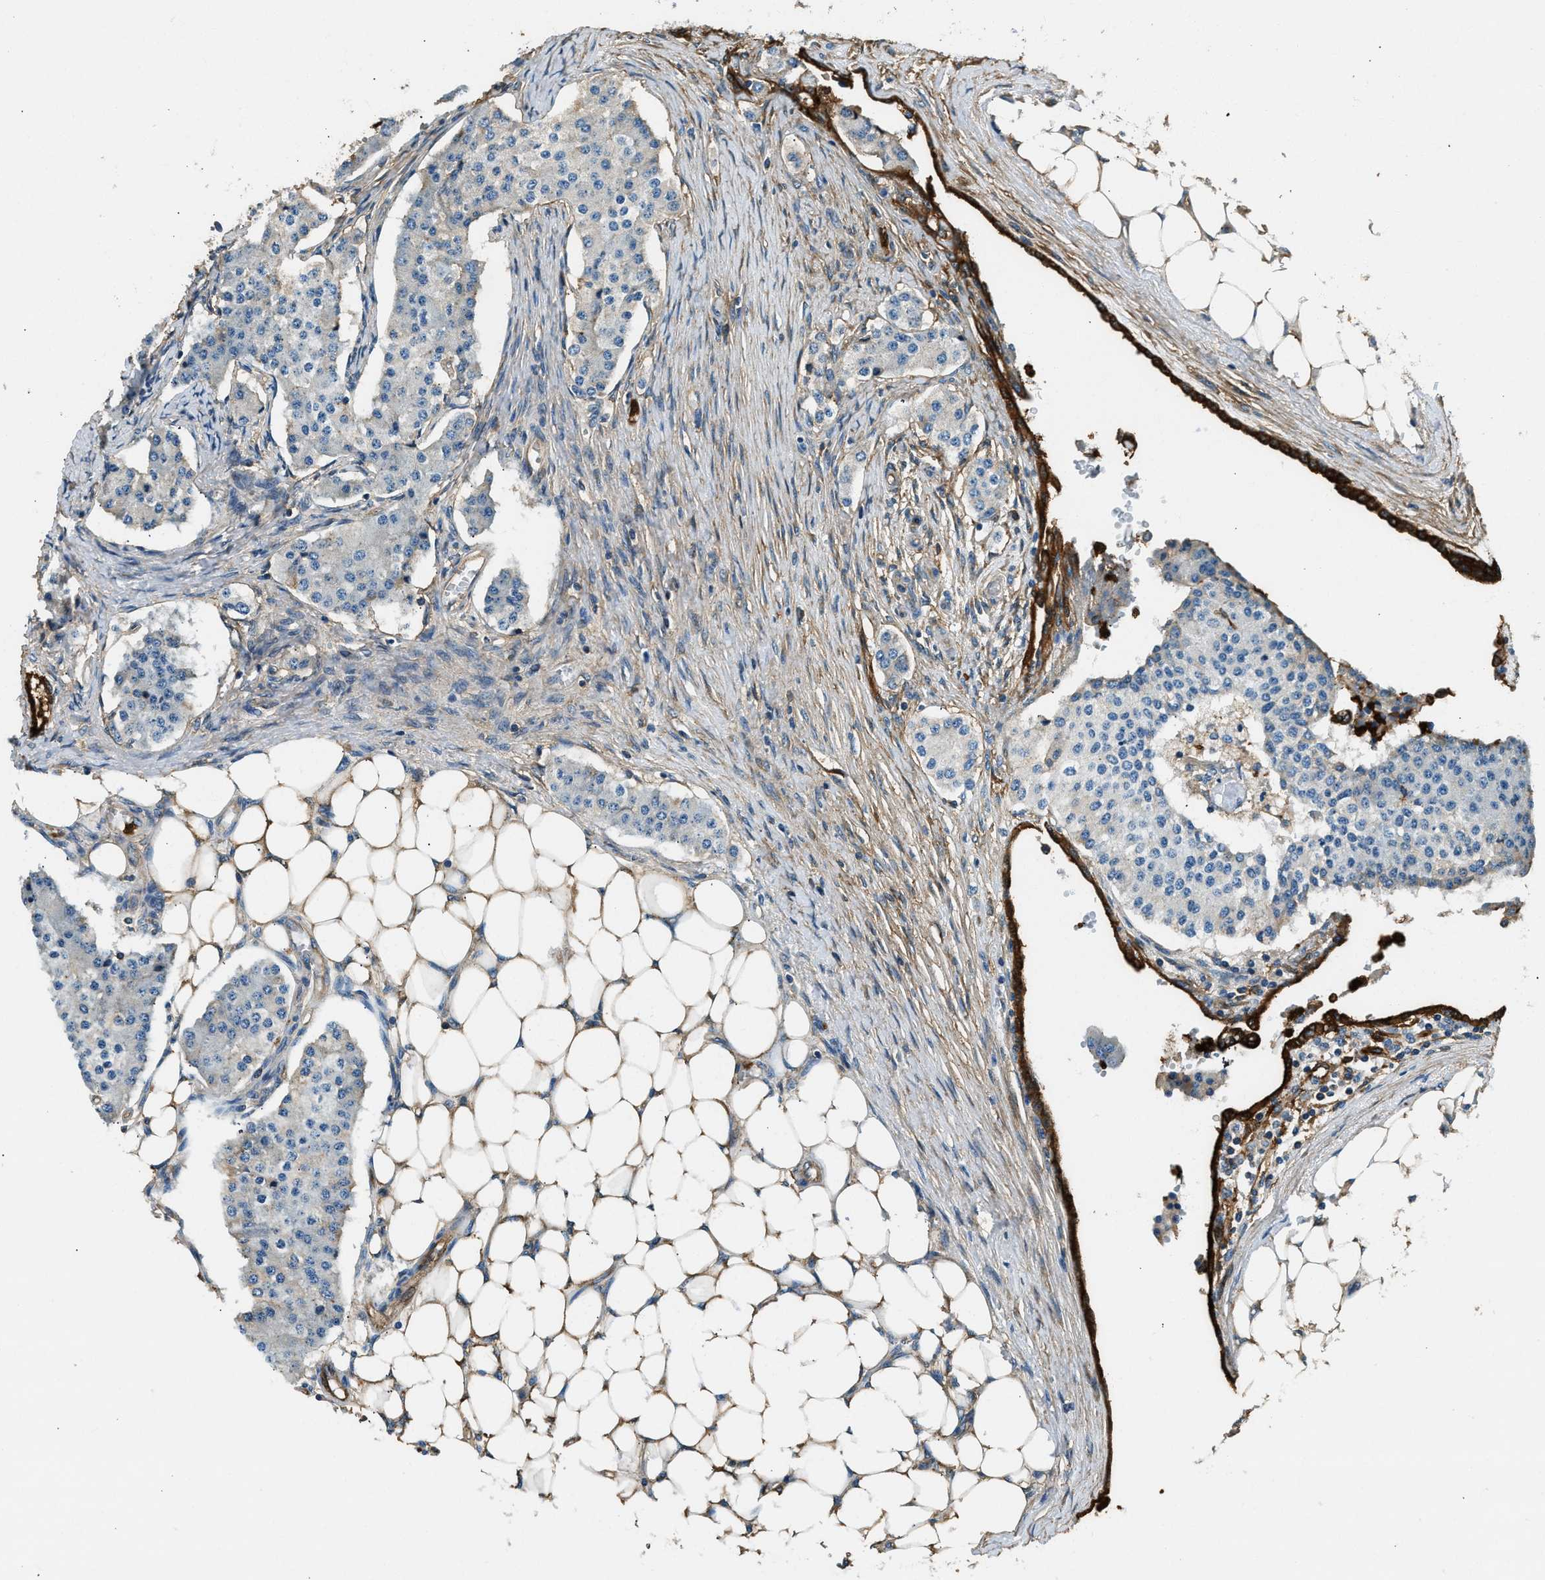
{"staining": {"intensity": "negative", "quantity": "none", "location": "none"}, "tissue": "carcinoid", "cell_type": "Tumor cells", "image_type": "cancer", "snomed": [{"axis": "morphology", "description": "Carcinoid, malignant, NOS"}, {"axis": "topography", "description": "Colon"}], "caption": "High power microscopy micrograph of an immunohistochemistry (IHC) photomicrograph of malignant carcinoid, revealing no significant staining in tumor cells.", "gene": "ANXA3", "patient": {"sex": "female", "age": 52}}